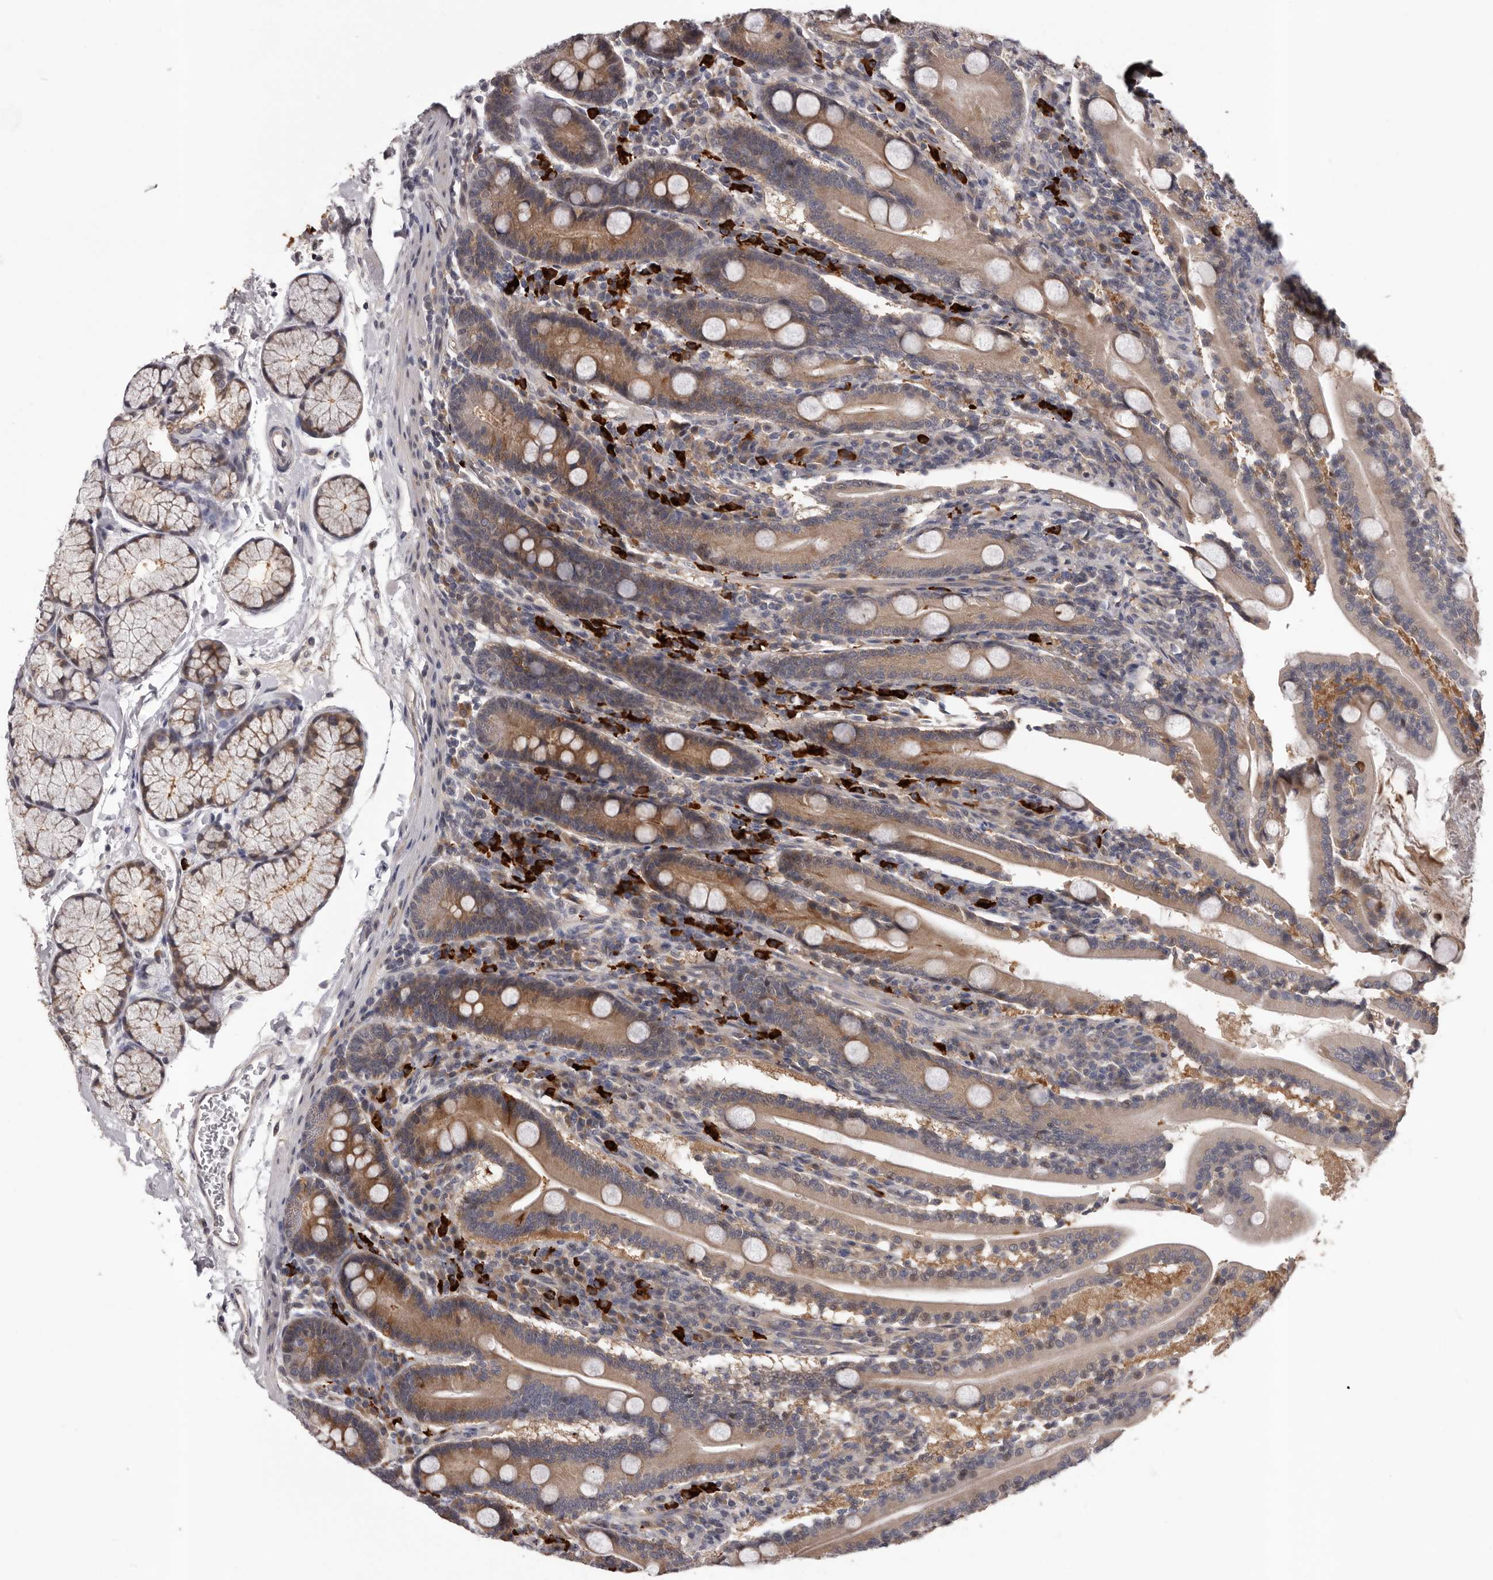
{"staining": {"intensity": "moderate", "quantity": "25%-75%", "location": "cytoplasmic/membranous"}, "tissue": "duodenum", "cell_type": "Glandular cells", "image_type": "normal", "snomed": [{"axis": "morphology", "description": "Normal tissue, NOS"}, {"axis": "topography", "description": "Duodenum"}], "caption": "Immunohistochemistry image of benign duodenum: duodenum stained using immunohistochemistry (IHC) displays medium levels of moderate protein expression localized specifically in the cytoplasmic/membranous of glandular cells, appearing as a cytoplasmic/membranous brown color.", "gene": "MED8", "patient": {"sex": "male", "age": 35}}